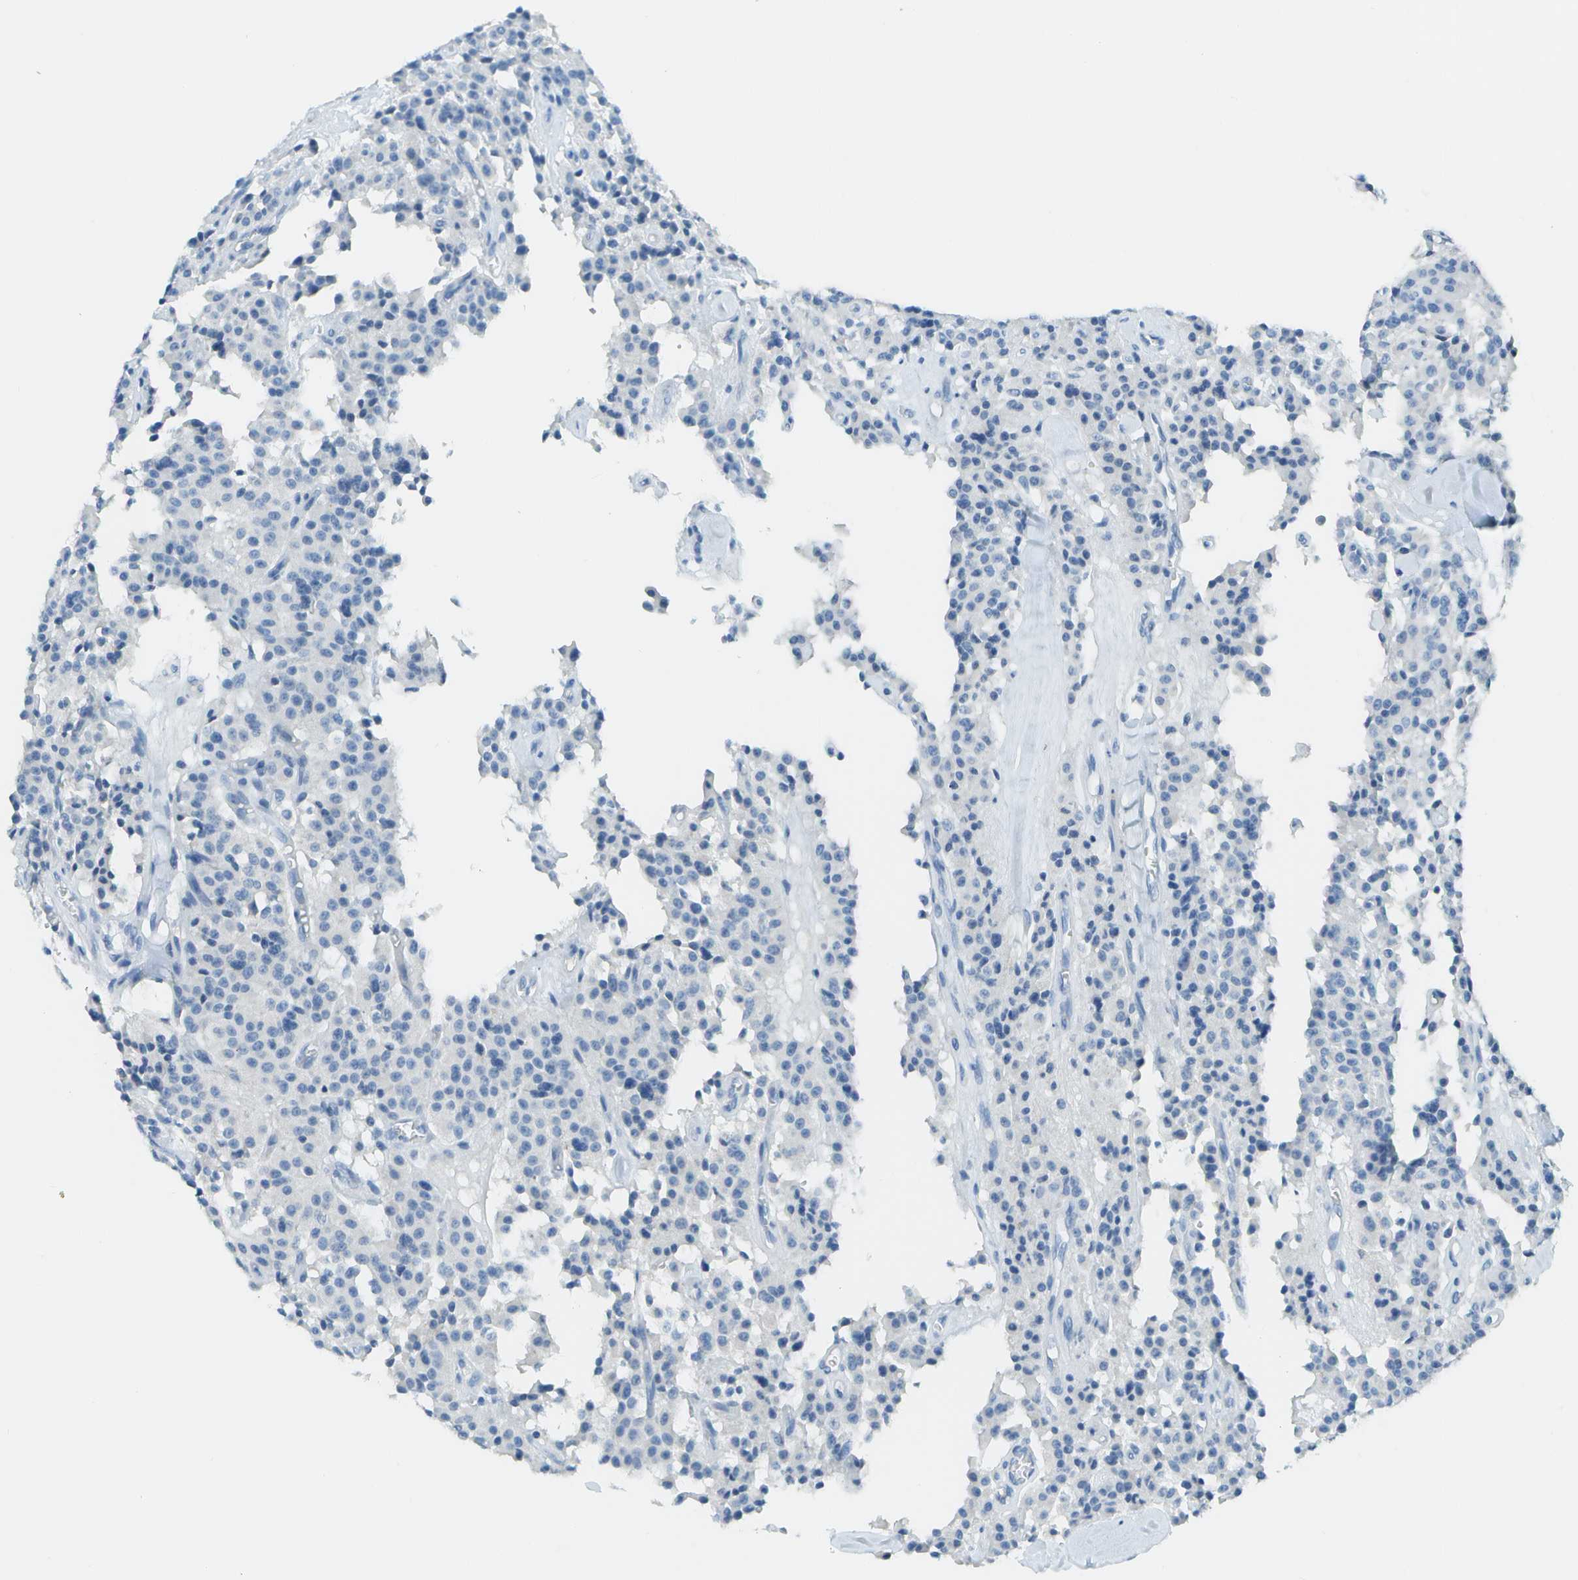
{"staining": {"intensity": "negative", "quantity": "none", "location": "none"}, "tissue": "carcinoid", "cell_type": "Tumor cells", "image_type": "cancer", "snomed": [{"axis": "morphology", "description": "Carcinoid, malignant, NOS"}, {"axis": "topography", "description": "Lung"}], "caption": "IHC photomicrograph of neoplastic tissue: malignant carcinoid stained with DAB demonstrates no significant protein expression in tumor cells.", "gene": "C1S", "patient": {"sex": "male", "age": 30}}